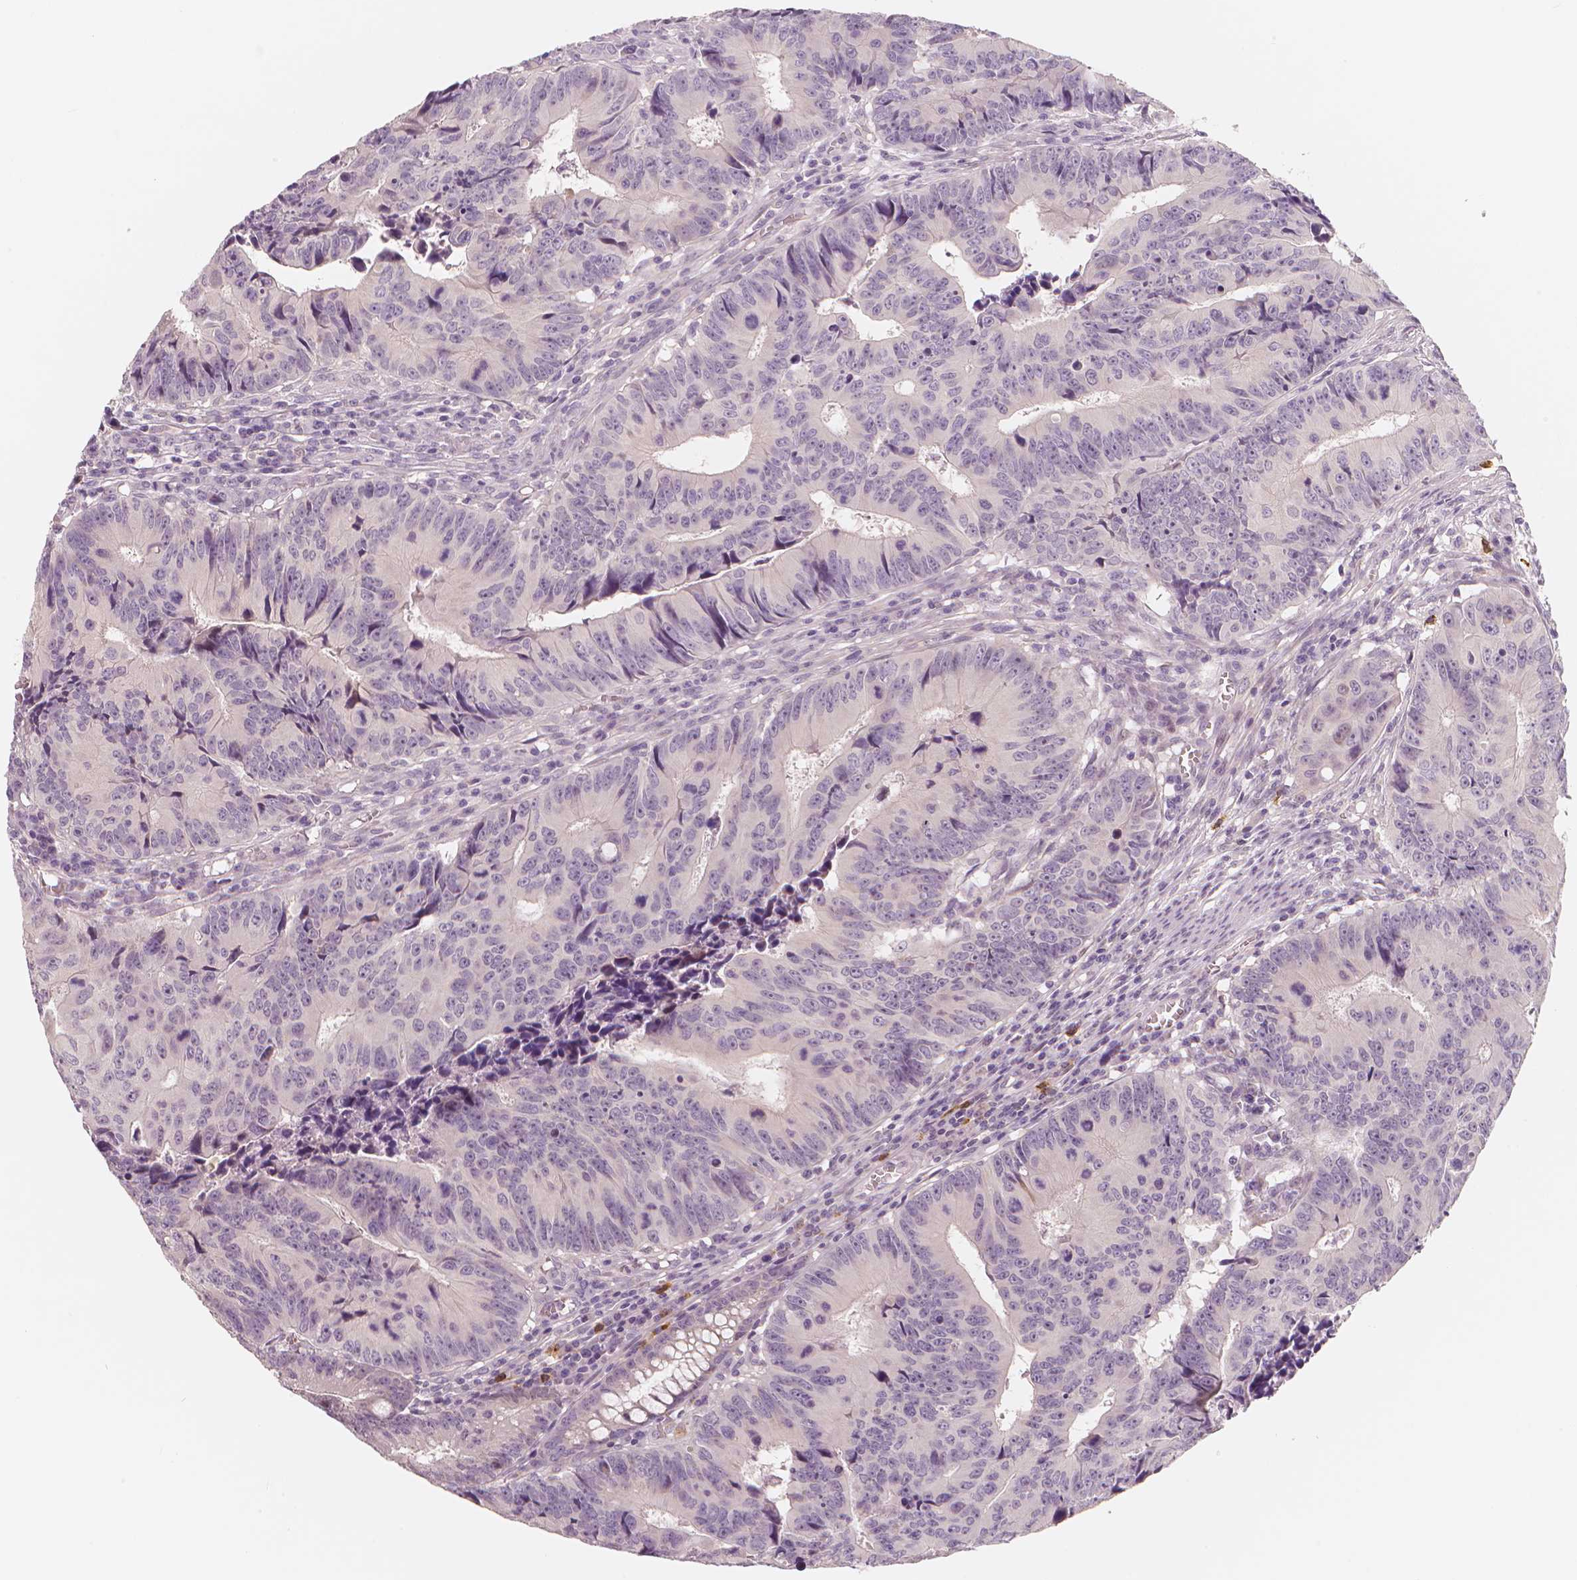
{"staining": {"intensity": "negative", "quantity": "none", "location": "none"}, "tissue": "colorectal cancer", "cell_type": "Tumor cells", "image_type": "cancer", "snomed": [{"axis": "morphology", "description": "Adenocarcinoma, NOS"}, {"axis": "topography", "description": "Colon"}], "caption": "Micrograph shows no significant protein expression in tumor cells of colorectal adenocarcinoma.", "gene": "RNASE7", "patient": {"sex": "female", "age": 87}}